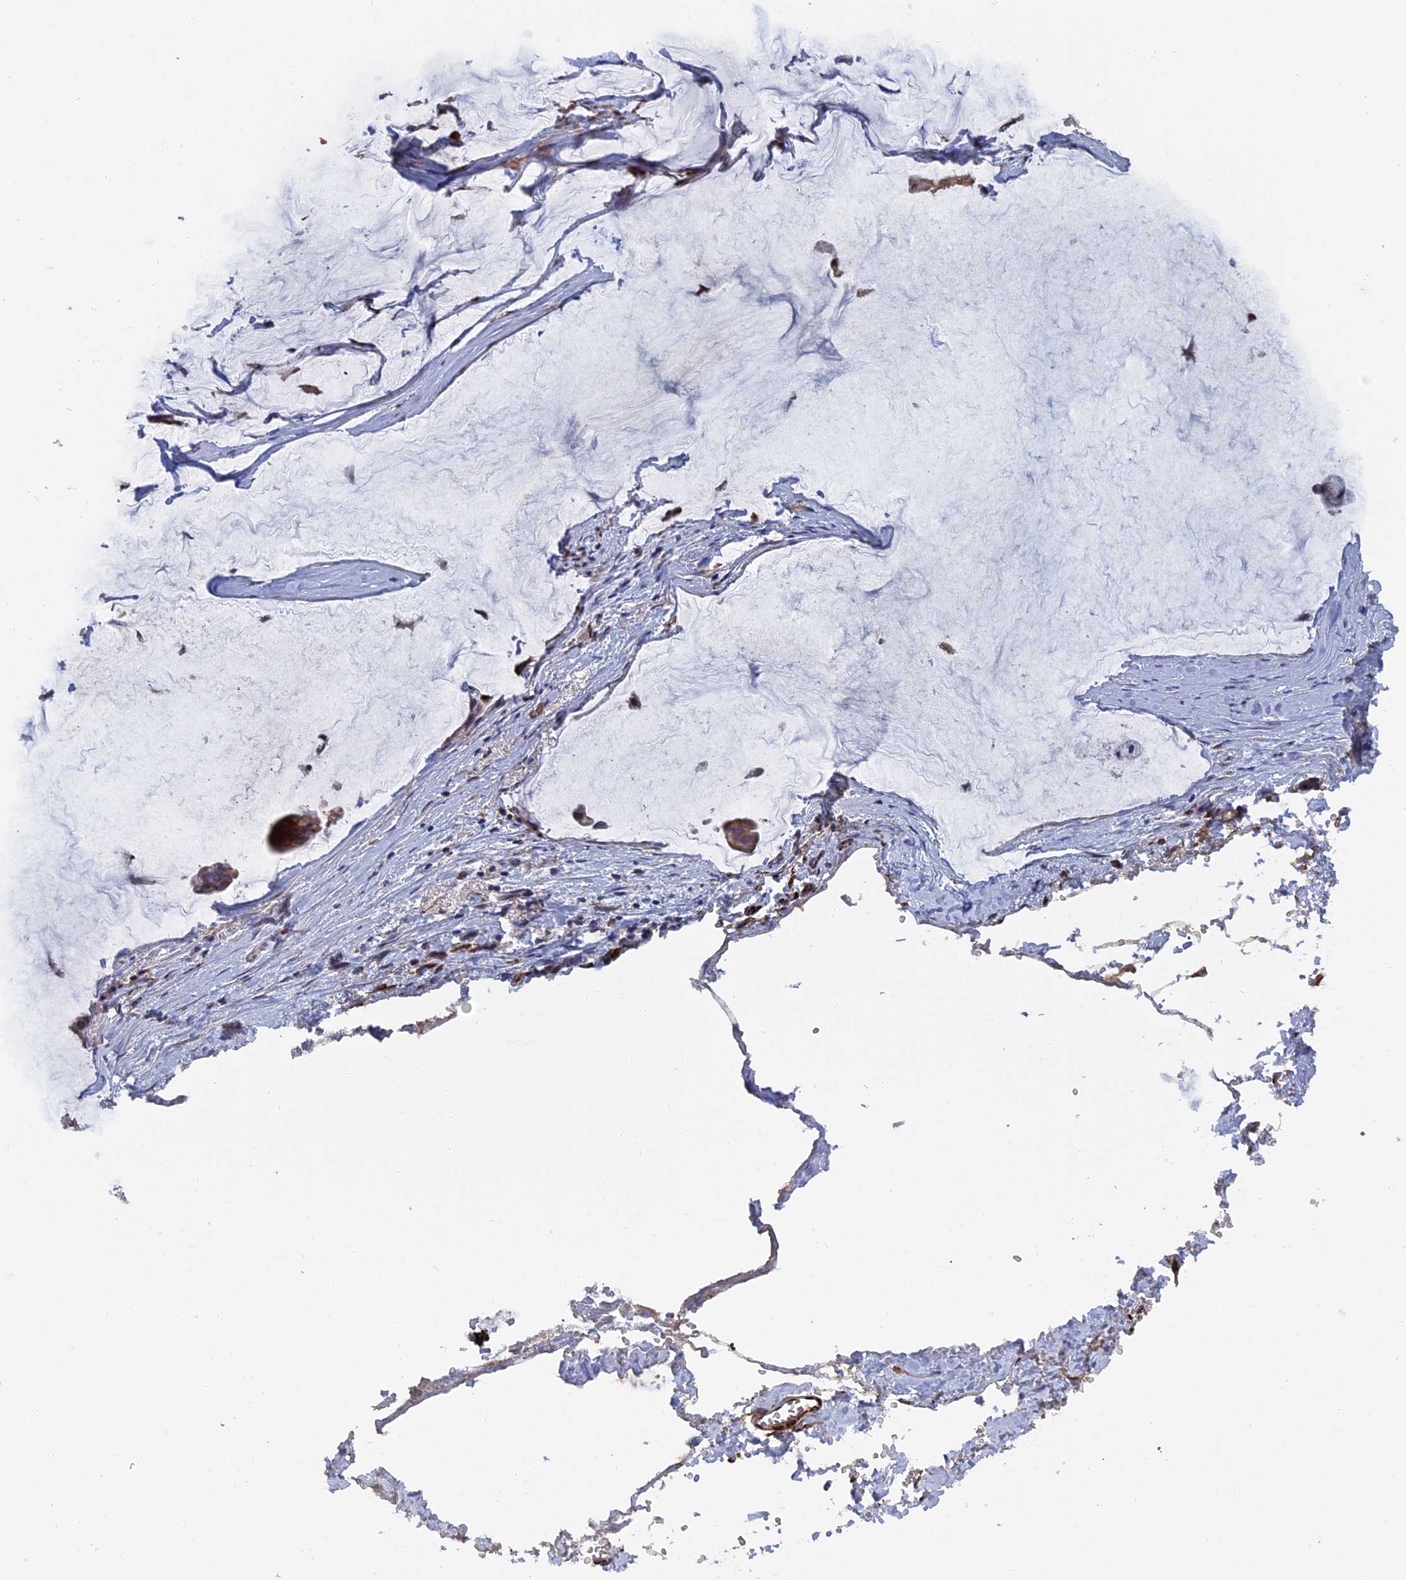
{"staining": {"intensity": "weak", "quantity": ">75%", "location": "cytoplasmic/membranous"}, "tissue": "ovarian cancer", "cell_type": "Tumor cells", "image_type": "cancer", "snomed": [{"axis": "morphology", "description": "Cystadenocarcinoma, mucinous, NOS"}, {"axis": "topography", "description": "Ovary"}], "caption": "The photomicrograph shows immunohistochemical staining of mucinous cystadenocarcinoma (ovarian). There is weak cytoplasmic/membranous expression is present in about >75% of tumor cells.", "gene": "SMG9", "patient": {"sex": "female", "age": 73}}